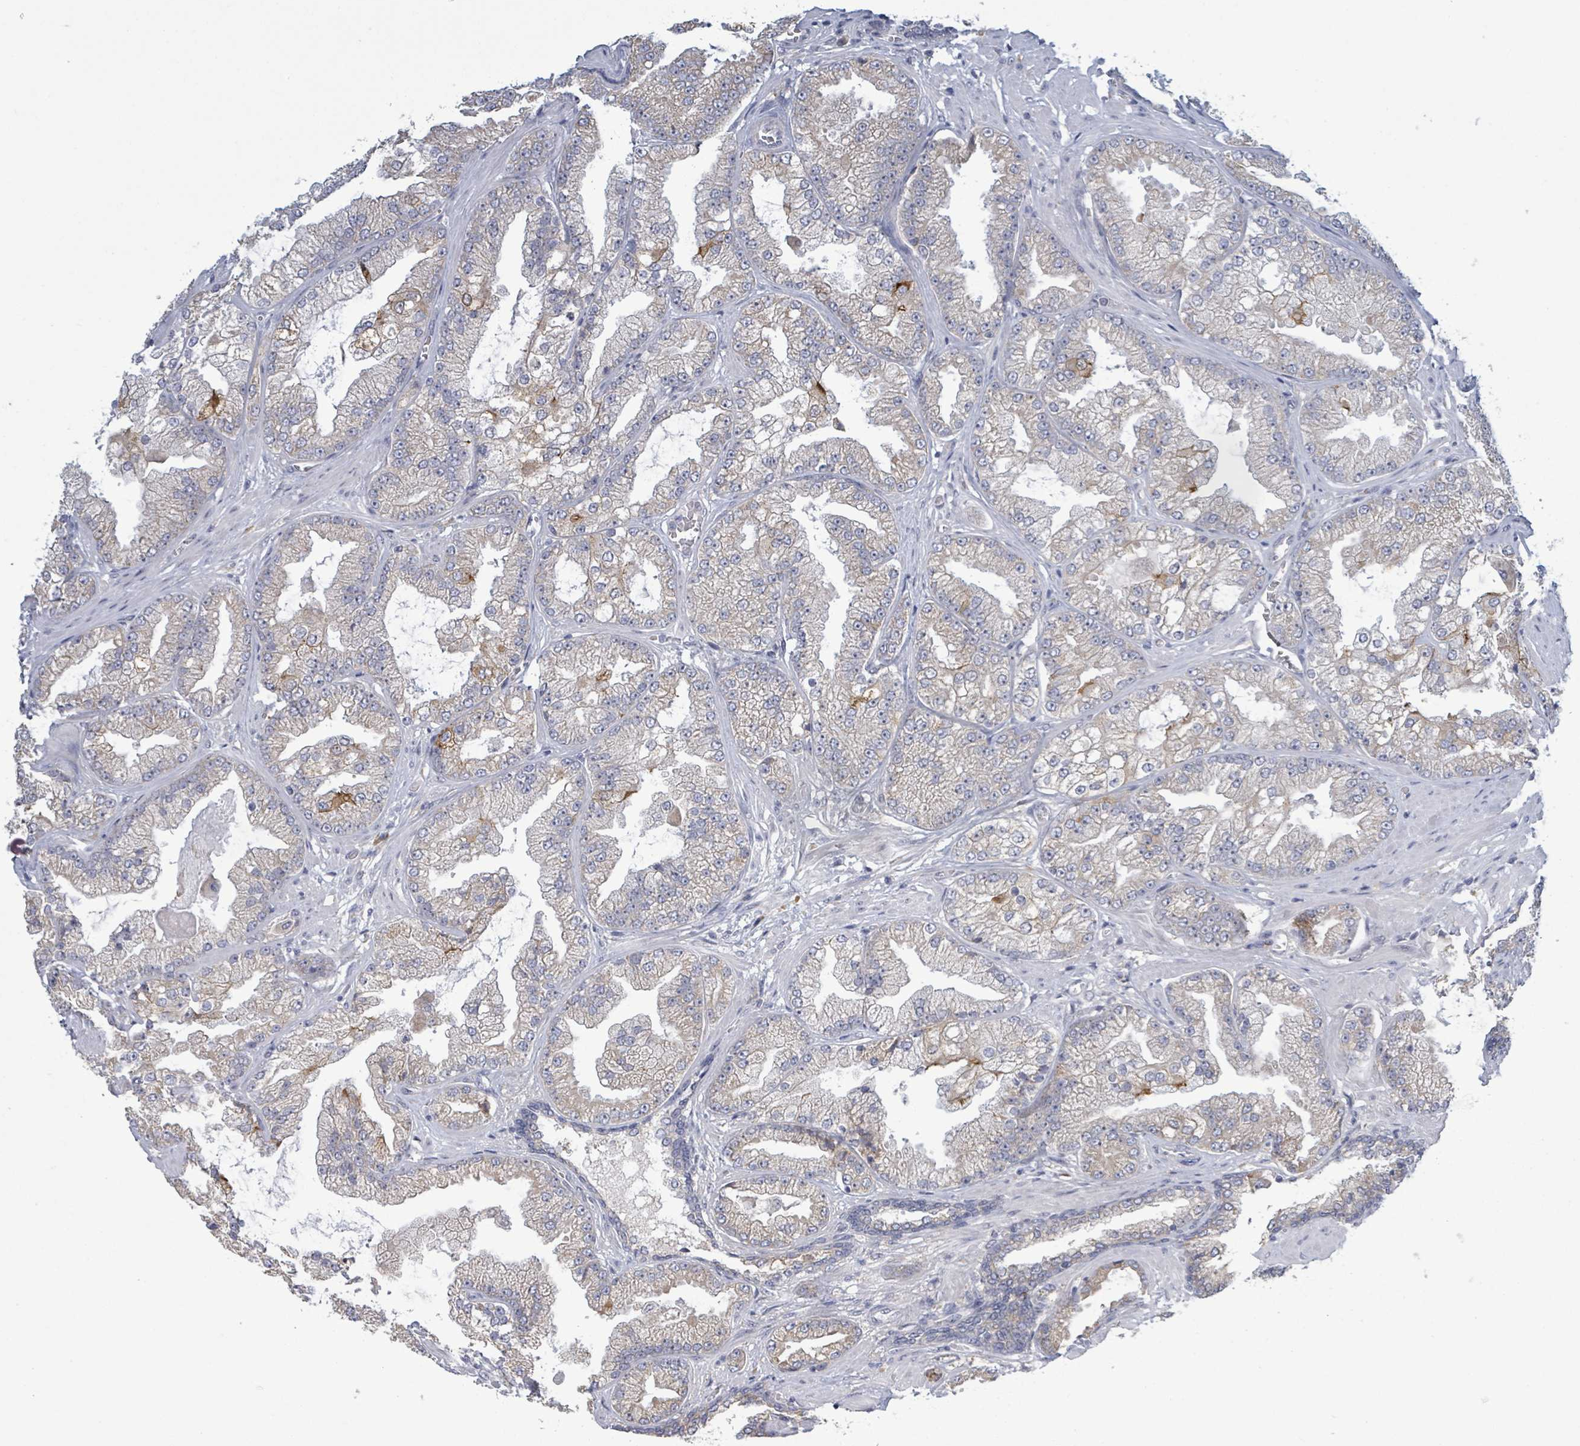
{"staining": {"intensity": "weak", "quantity": "<25%", "location": "cytoplasmic/membranous"}, "tissue": "prostate cancer", "cell_type": "Tumor cells", "image_type": "cancer", "snomed": [{"axis": "morphology", "description": "Adenocarcinoma, Low grade"}, {"axis": "topography", "description": "Prostate"}], "caption": "There is no significant staining in tumor cells of prostate cancer (low-grade adenocarcinoma).", "gene": "ATP13A1", "patient": {"sex": "male", "age": 57}}